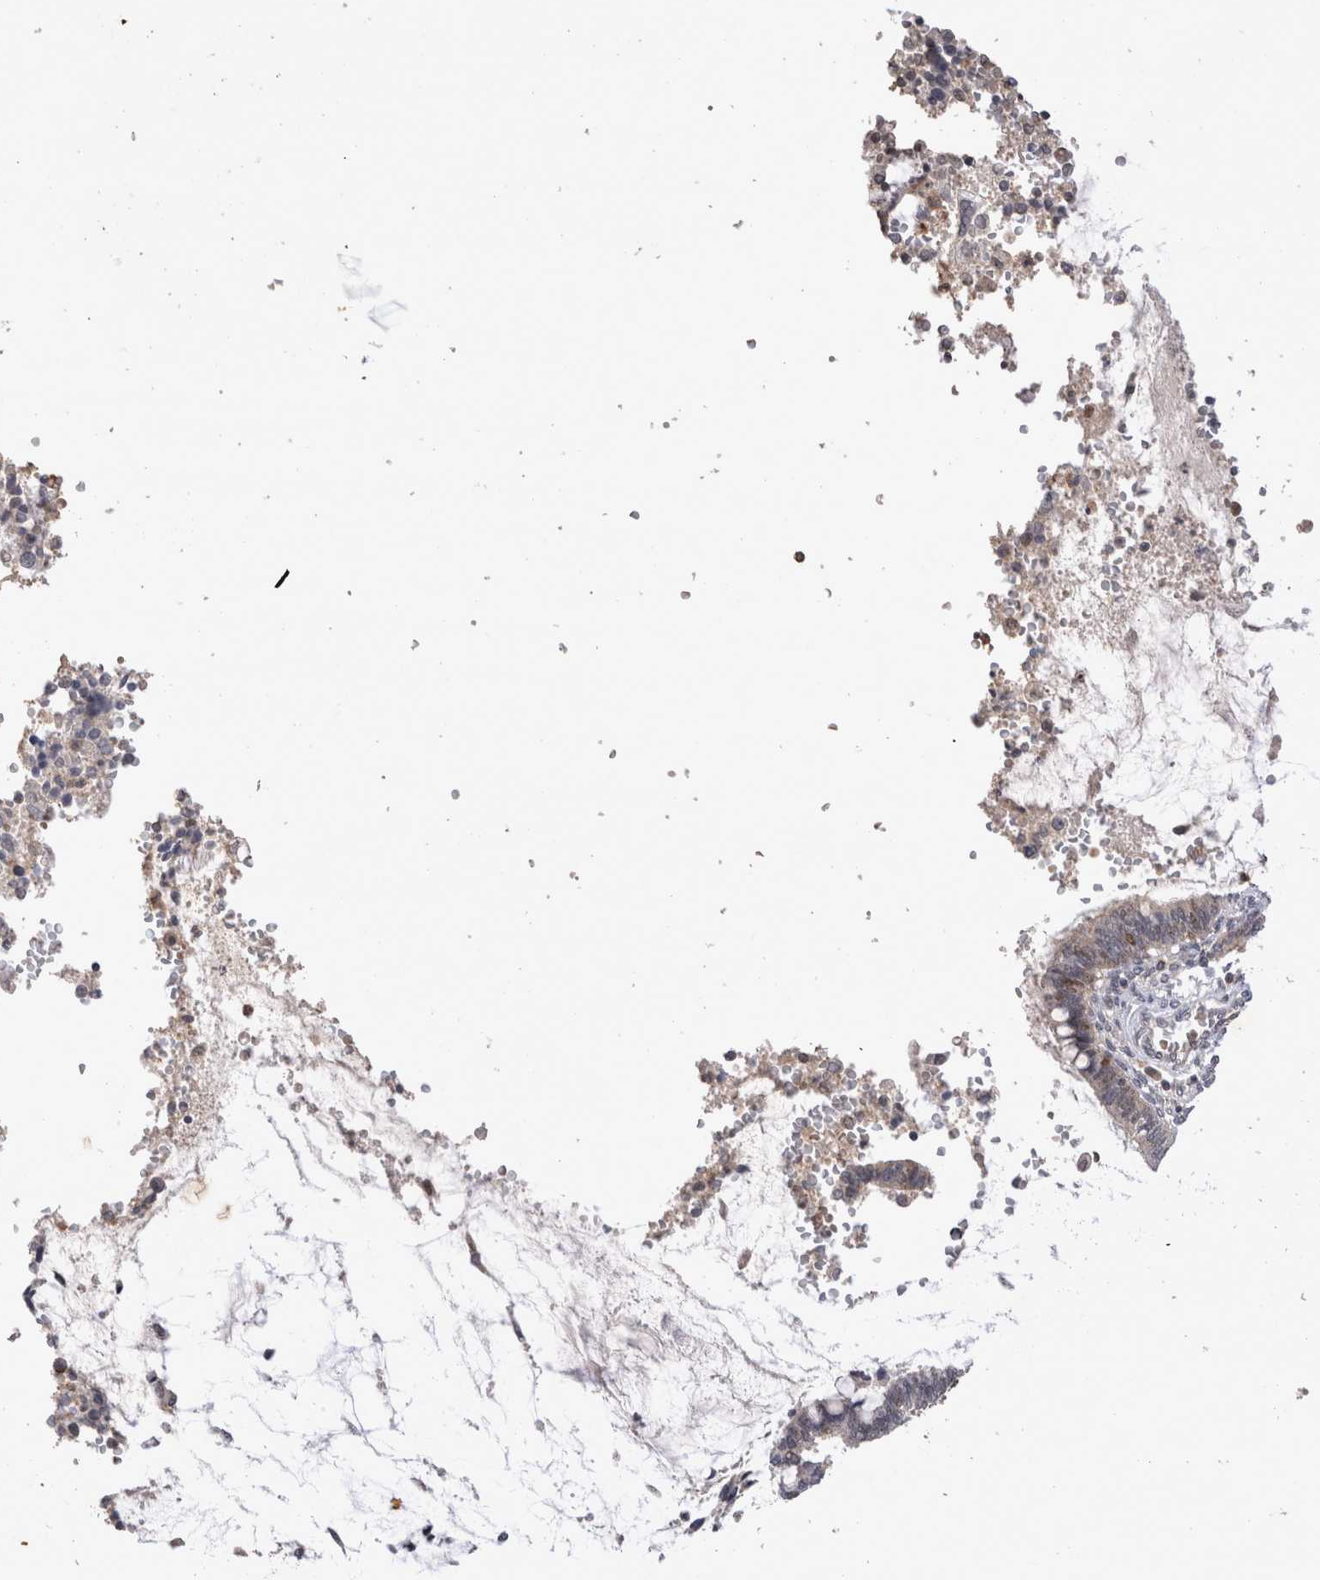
{"staining": {"intensity": "moderate", "quantity": "<25%", "location": "nuclear"}, "tissue": "cervical cancer", "cell_type": "Tumor cells", "image_type": "cancer", "snomed": [{"axis": "morphology", "description": "Adenocarcinoma, NOS"}, {"axis": "topography", "description": "Cervix"}], "caption": "This micrograph reveals immunohistochemistry (IHC) staining of human cervical cancer (adenocarcinoma), with low moderate nuclear staining in approximately <25% of tumor cells.", "gene": "STK11", "patient": {"sex": "female", "age": 44}}